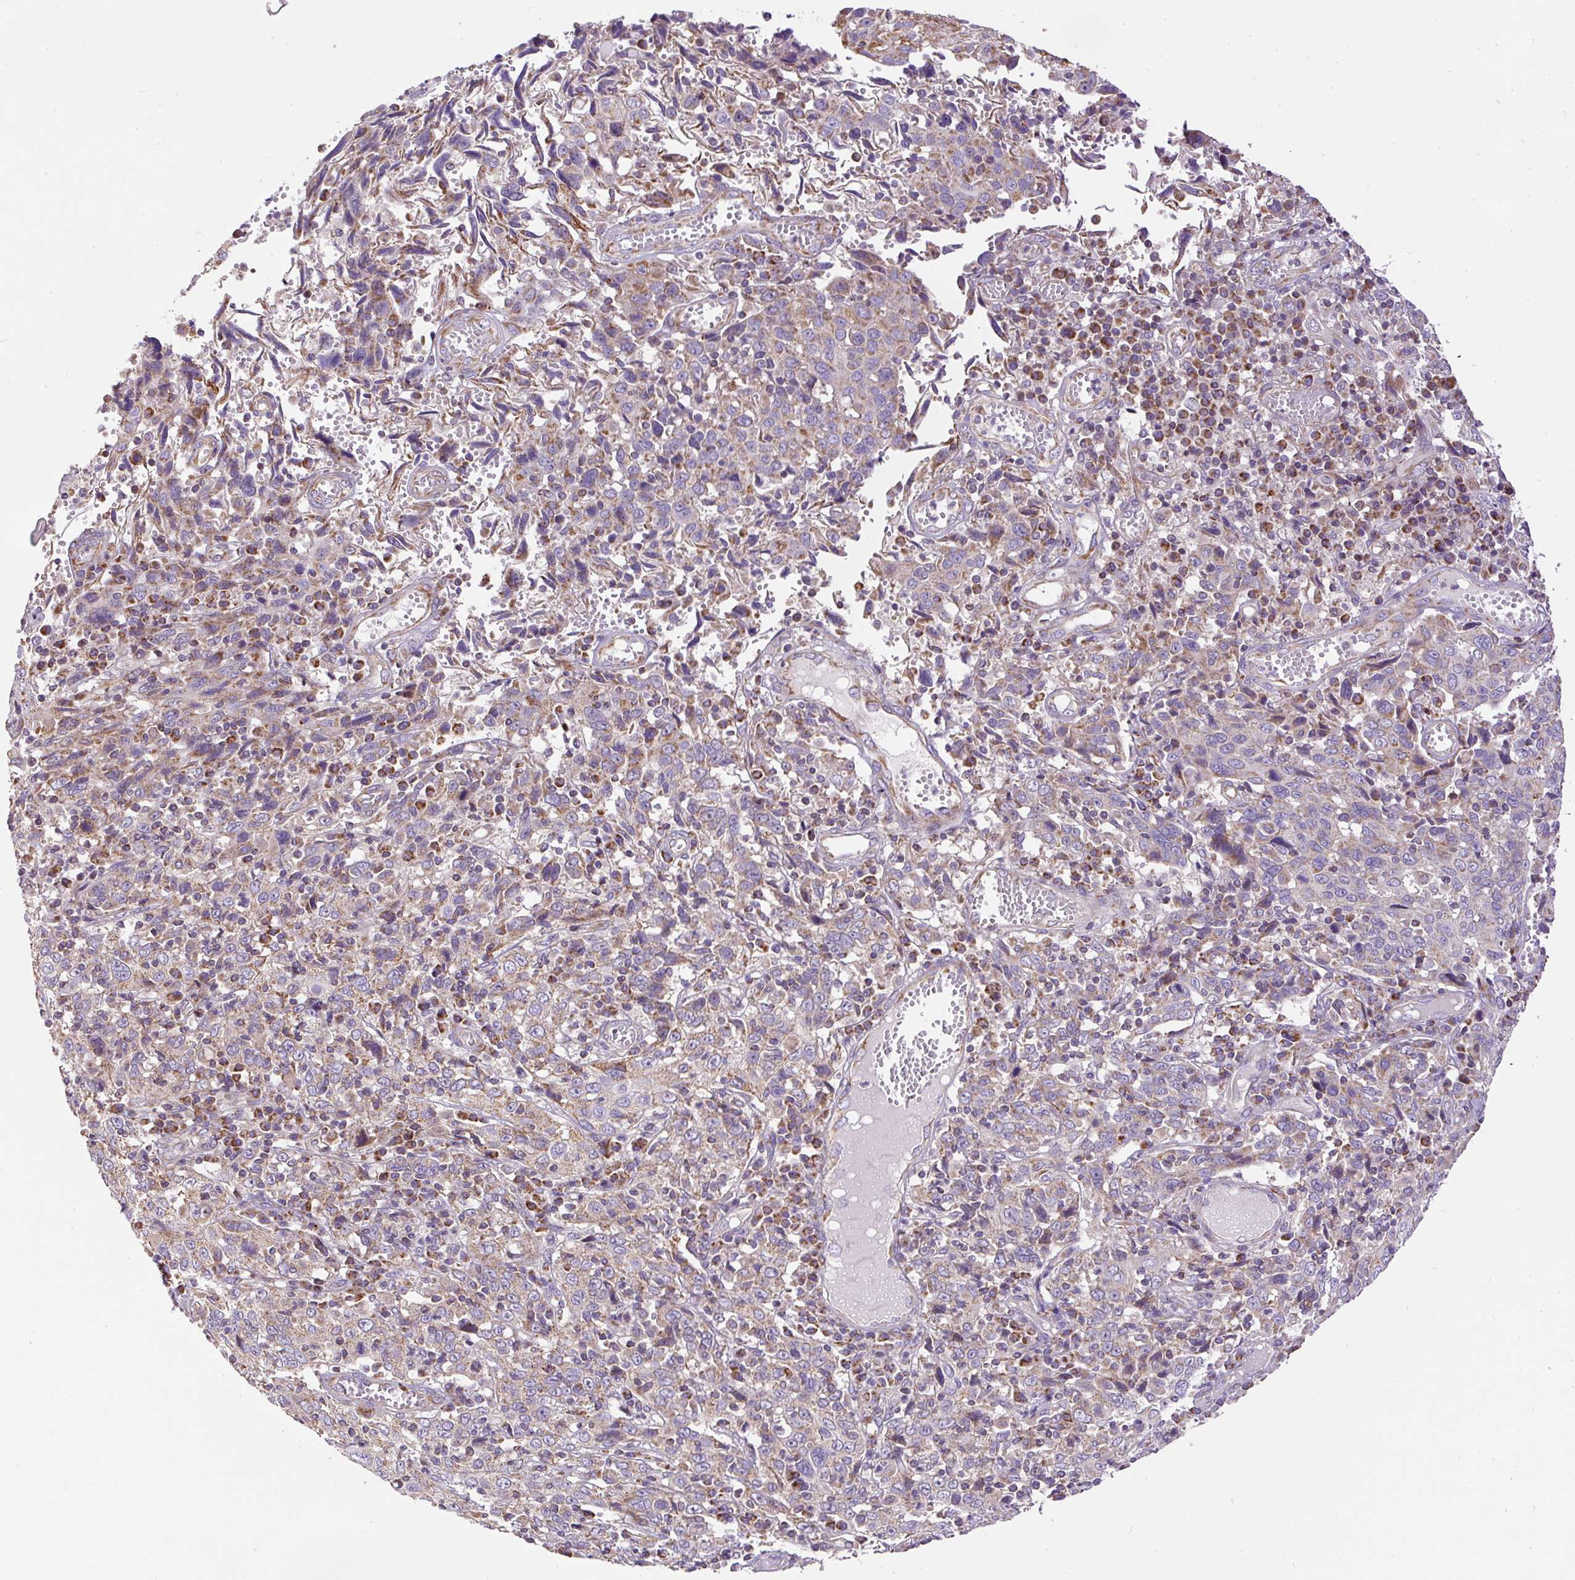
{"staining": {"intensity": "moderate", "quantity": "25%-75%", "location": "cytoplasmic/membranous"}, "tissue": "cervical cancer", "cell_type": "Tumor cells", "image_type": "cancer", "snomed": [{"axis": "morphology", "description": "Squamous cell carcinoma, NOS"}, {"axis": "topography", "description": "Cervix"}], "caption": "Cervical cancer stained for a protein demonstrates moderate cytoplasmic/membranous positivity in tumor cells.", "gene": "NDUFAF2", "patient": {"sex": "female", "age": 46}}